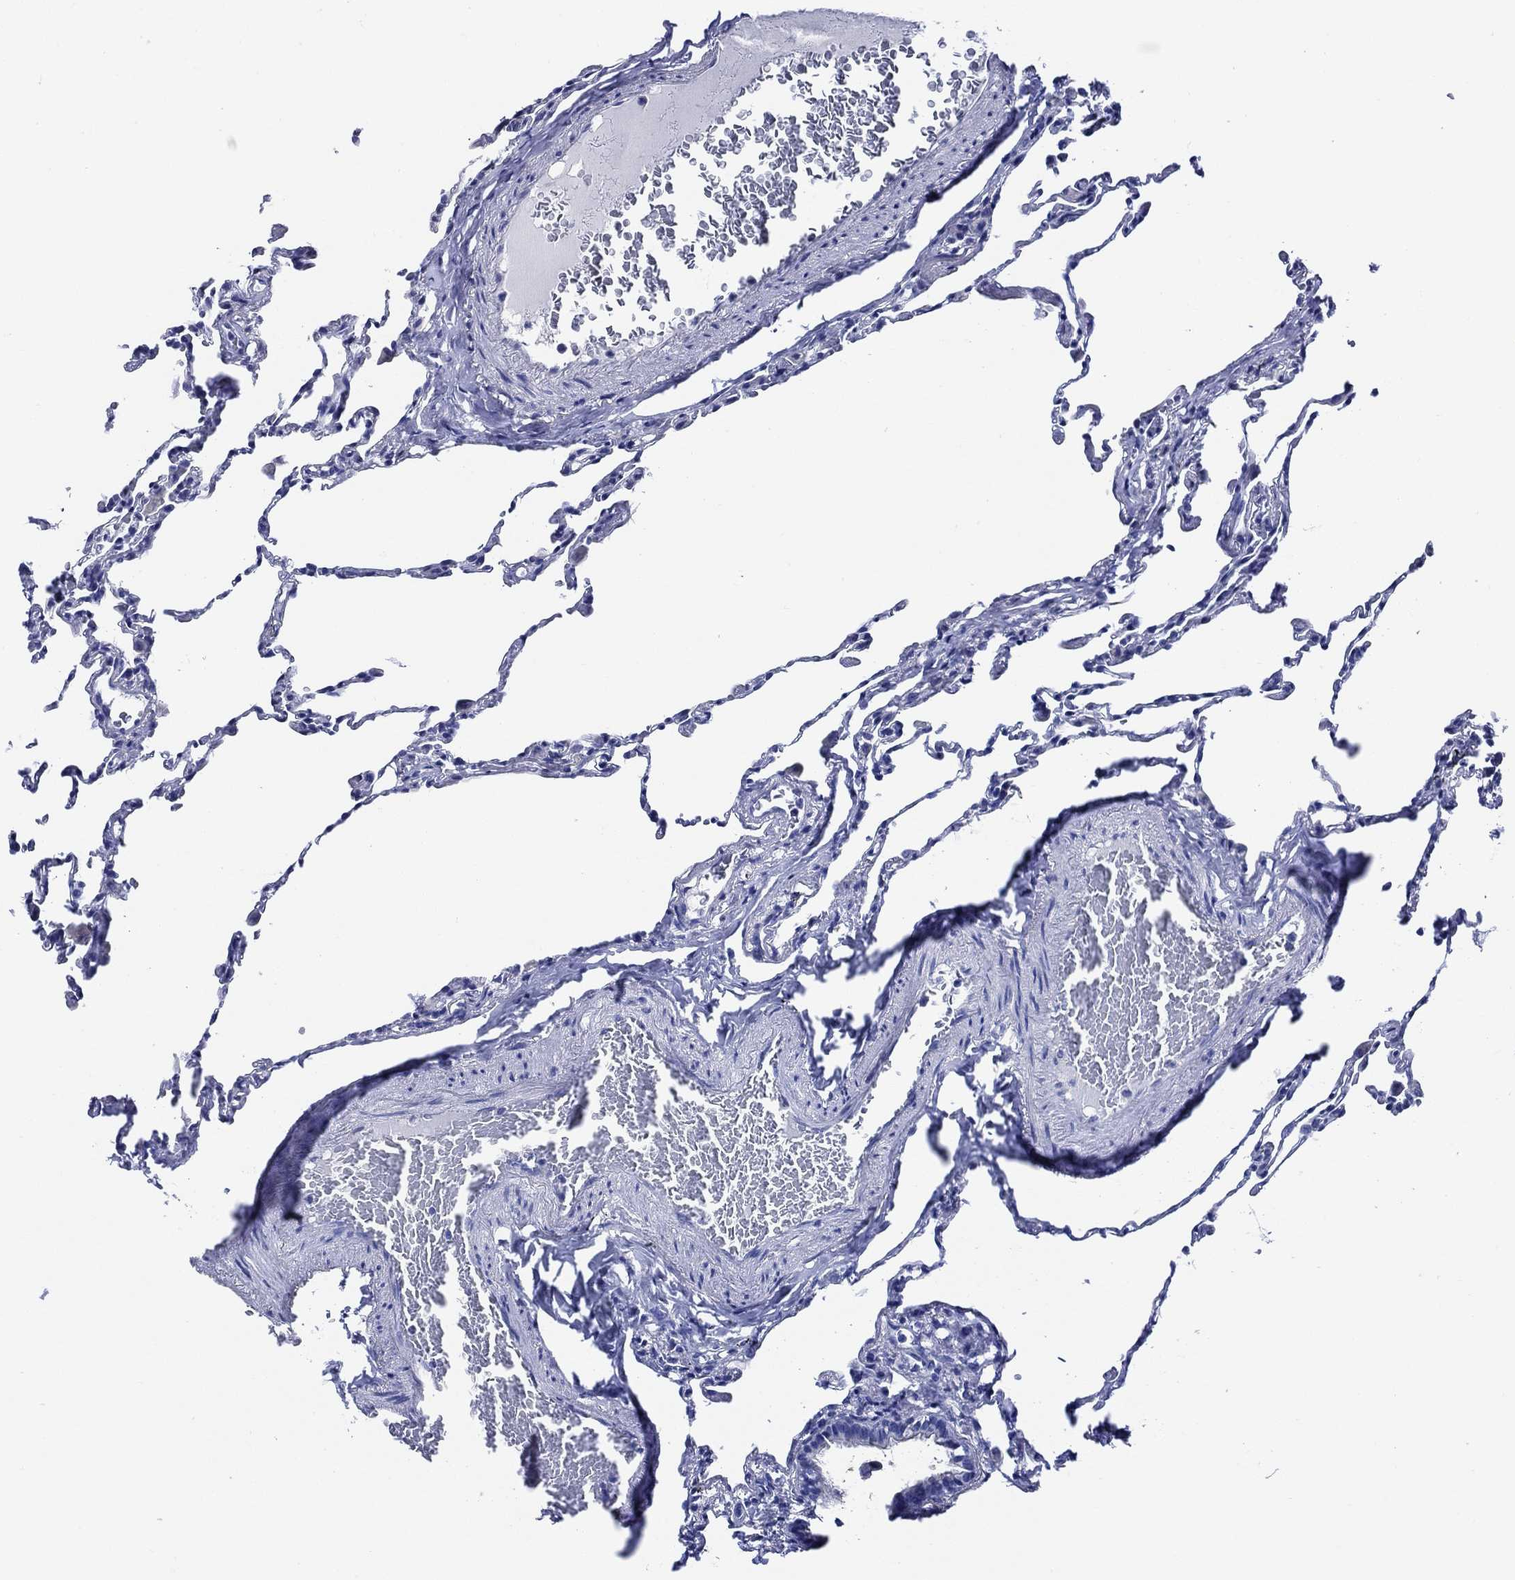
{"staining": {"intensity": "negative", "quantity": "none", "location": "none"}, "tissue": "lung", "cell_type": "Alveolar cells", "image_type": "normal", "snomed": [{"axis": "morphology", "description": "Normal tissue, NOS"}, {"axis": "topography", "description": "Lung"}], "caption": "Immunohistochemistry (IHC) photomicrograph of normal lung stained for a protein (brown), which displays no expression in alveolar cells.", "gene": "WDR62", "patient": {"sex": "female", "age": 57}}